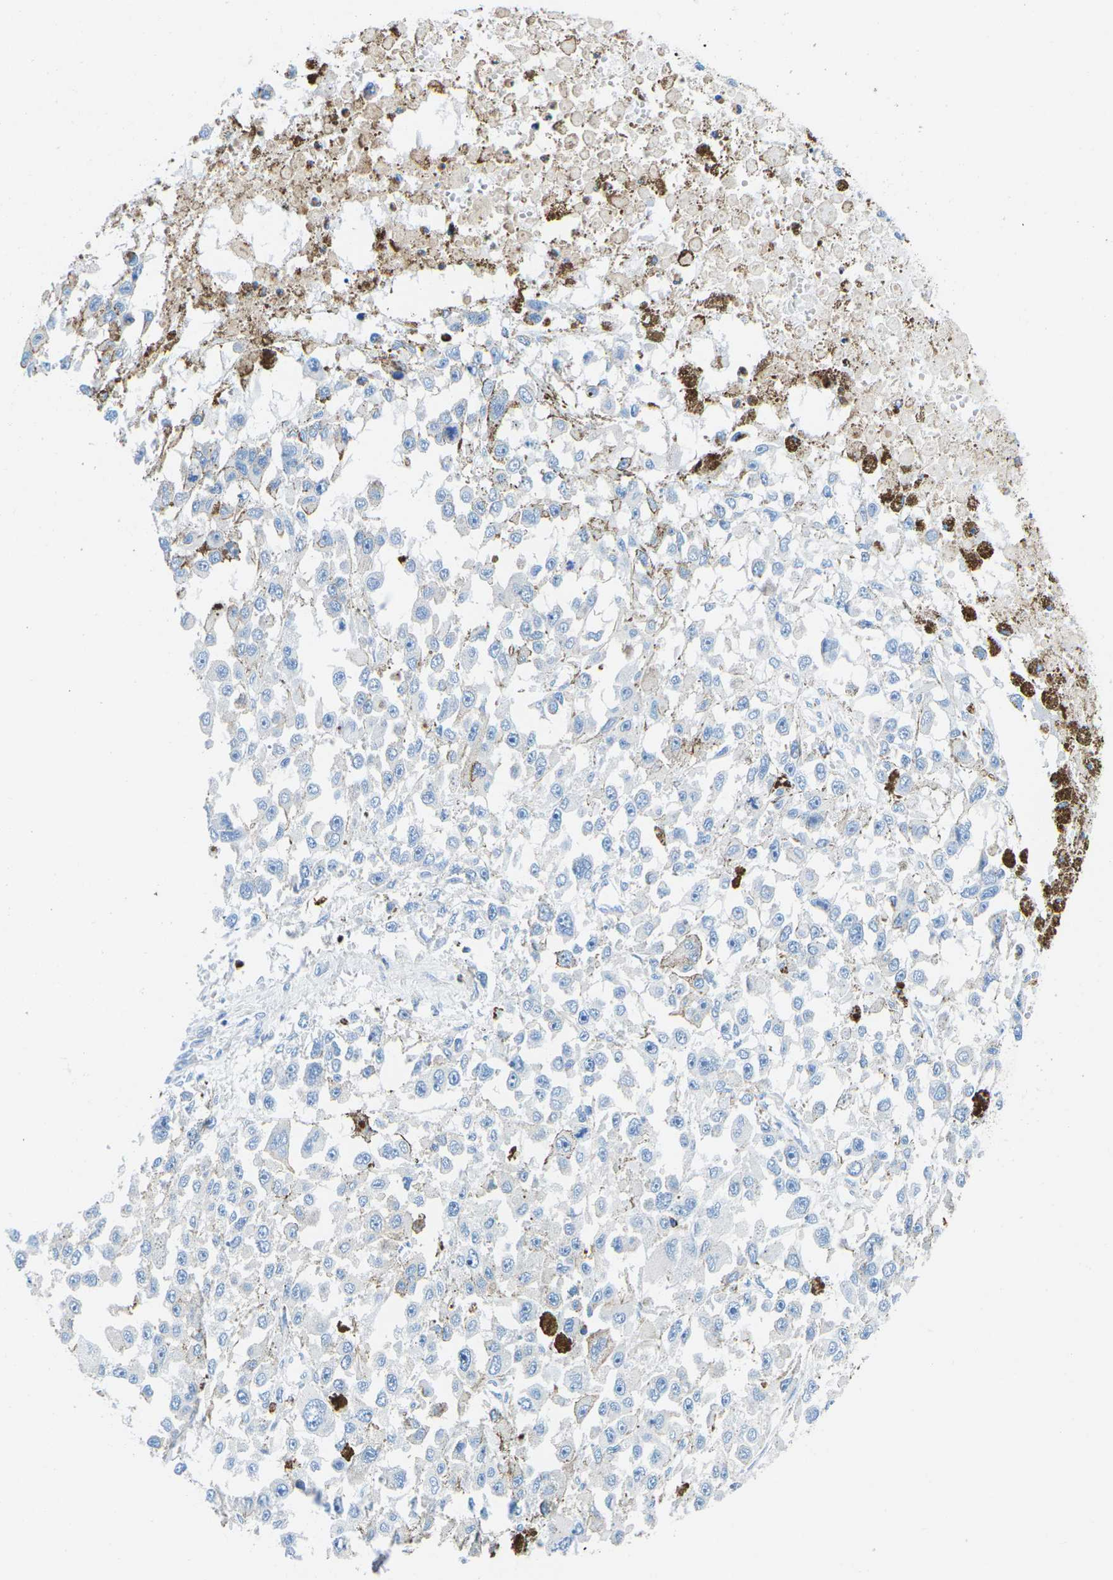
{"staining": {"intensity": "negative", "quantity": "none", "location": "none"}, "tissue": "melanoma", "cell_type": "Tumor cells", "image_type": "cancer", "snomed": [{"axis": "morphology", "description": "Malignant melanoma, Metastatic site"}, {"axis": "topography", "description": "Lymph node"}], "caption": "Immunohistochemistry (IHC) of human melanoma reveals no expression in tumor cells.", "gene": "MC4R", "patient": {"sex": "male", "age": 59}}